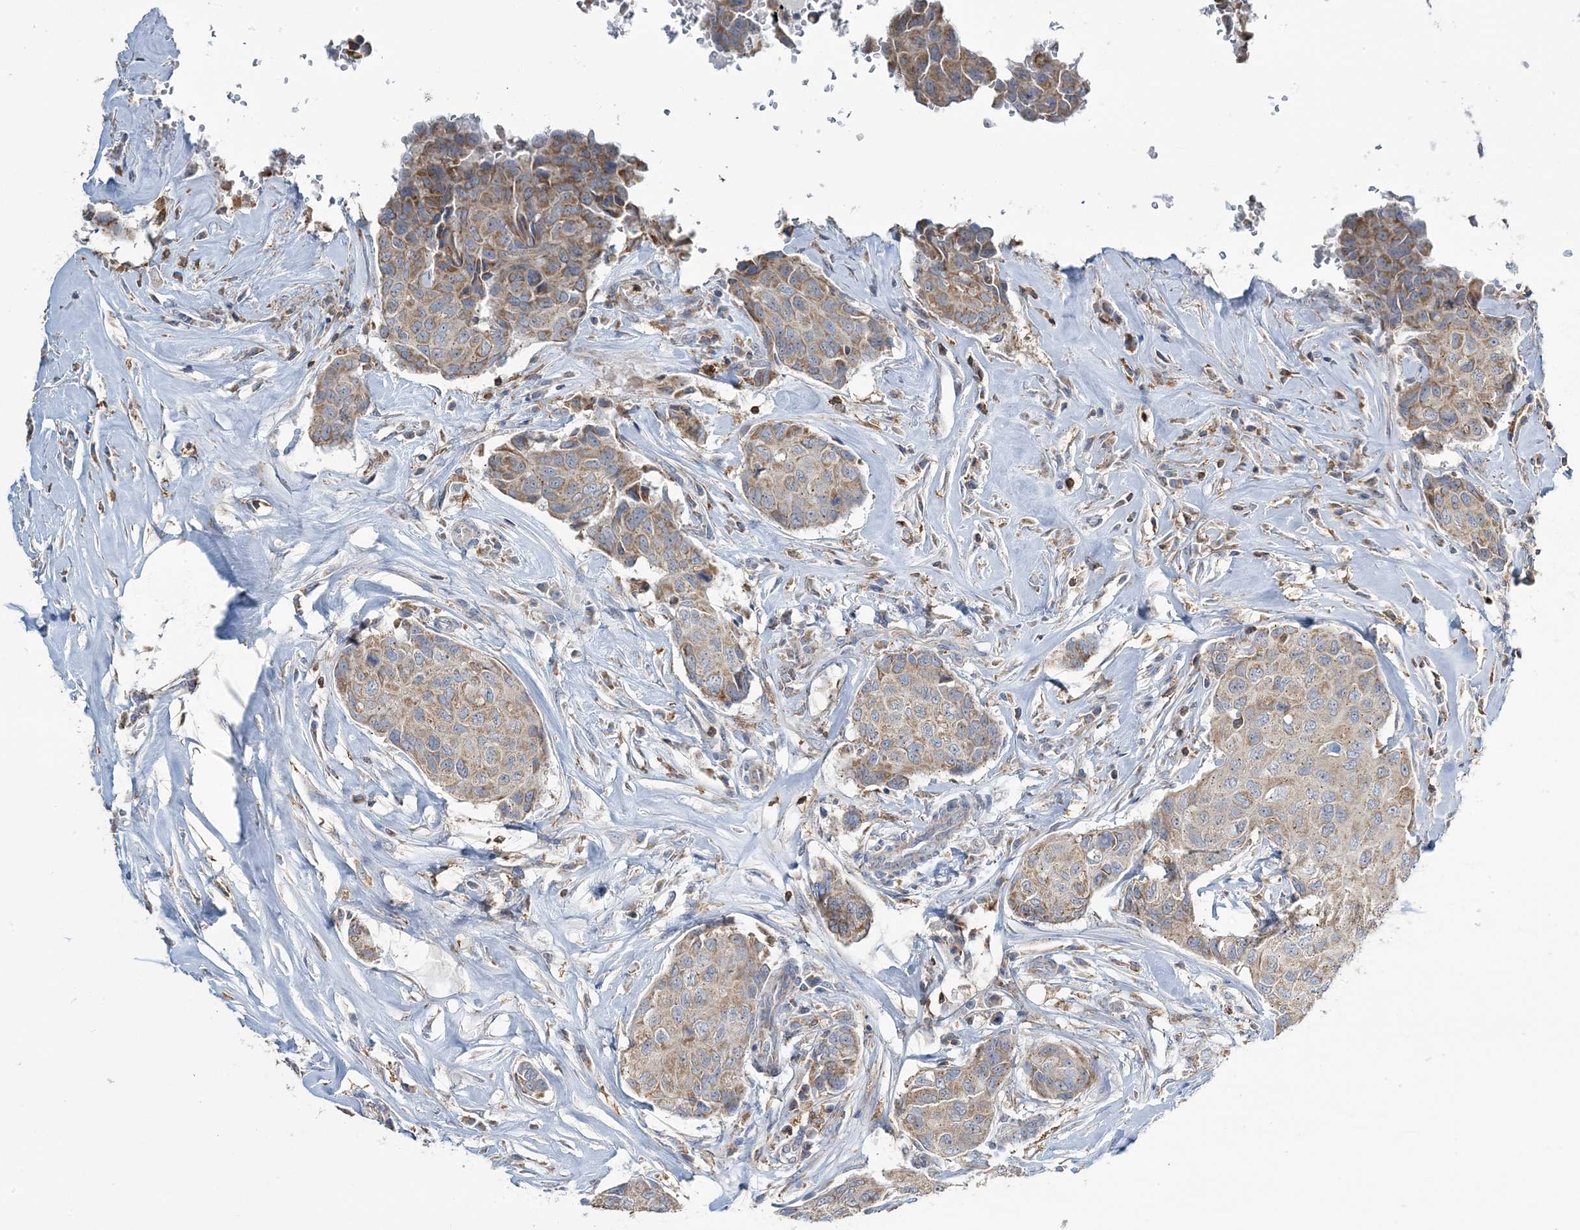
{"staining": {"intensity": "moderate", "quantity": ">75%", "location": "cytoplasmic/membranous"}, "tissue": "breast cancer", "cell_type": "Tumor cells", "image_type": "cancer", "snomed": [{"axis": "morphology", "description": "Duct carcinoma"}, {"axis": "topography", "description": "Breast"}], "caption": "Brown immunohistochemical staining in human breast cancer exhibits moderate cytoplasmic/membranous expression in about >75% of tumor cells.", "gene": "TMLHE", "patient": {"sex": "female", "age": 80}}